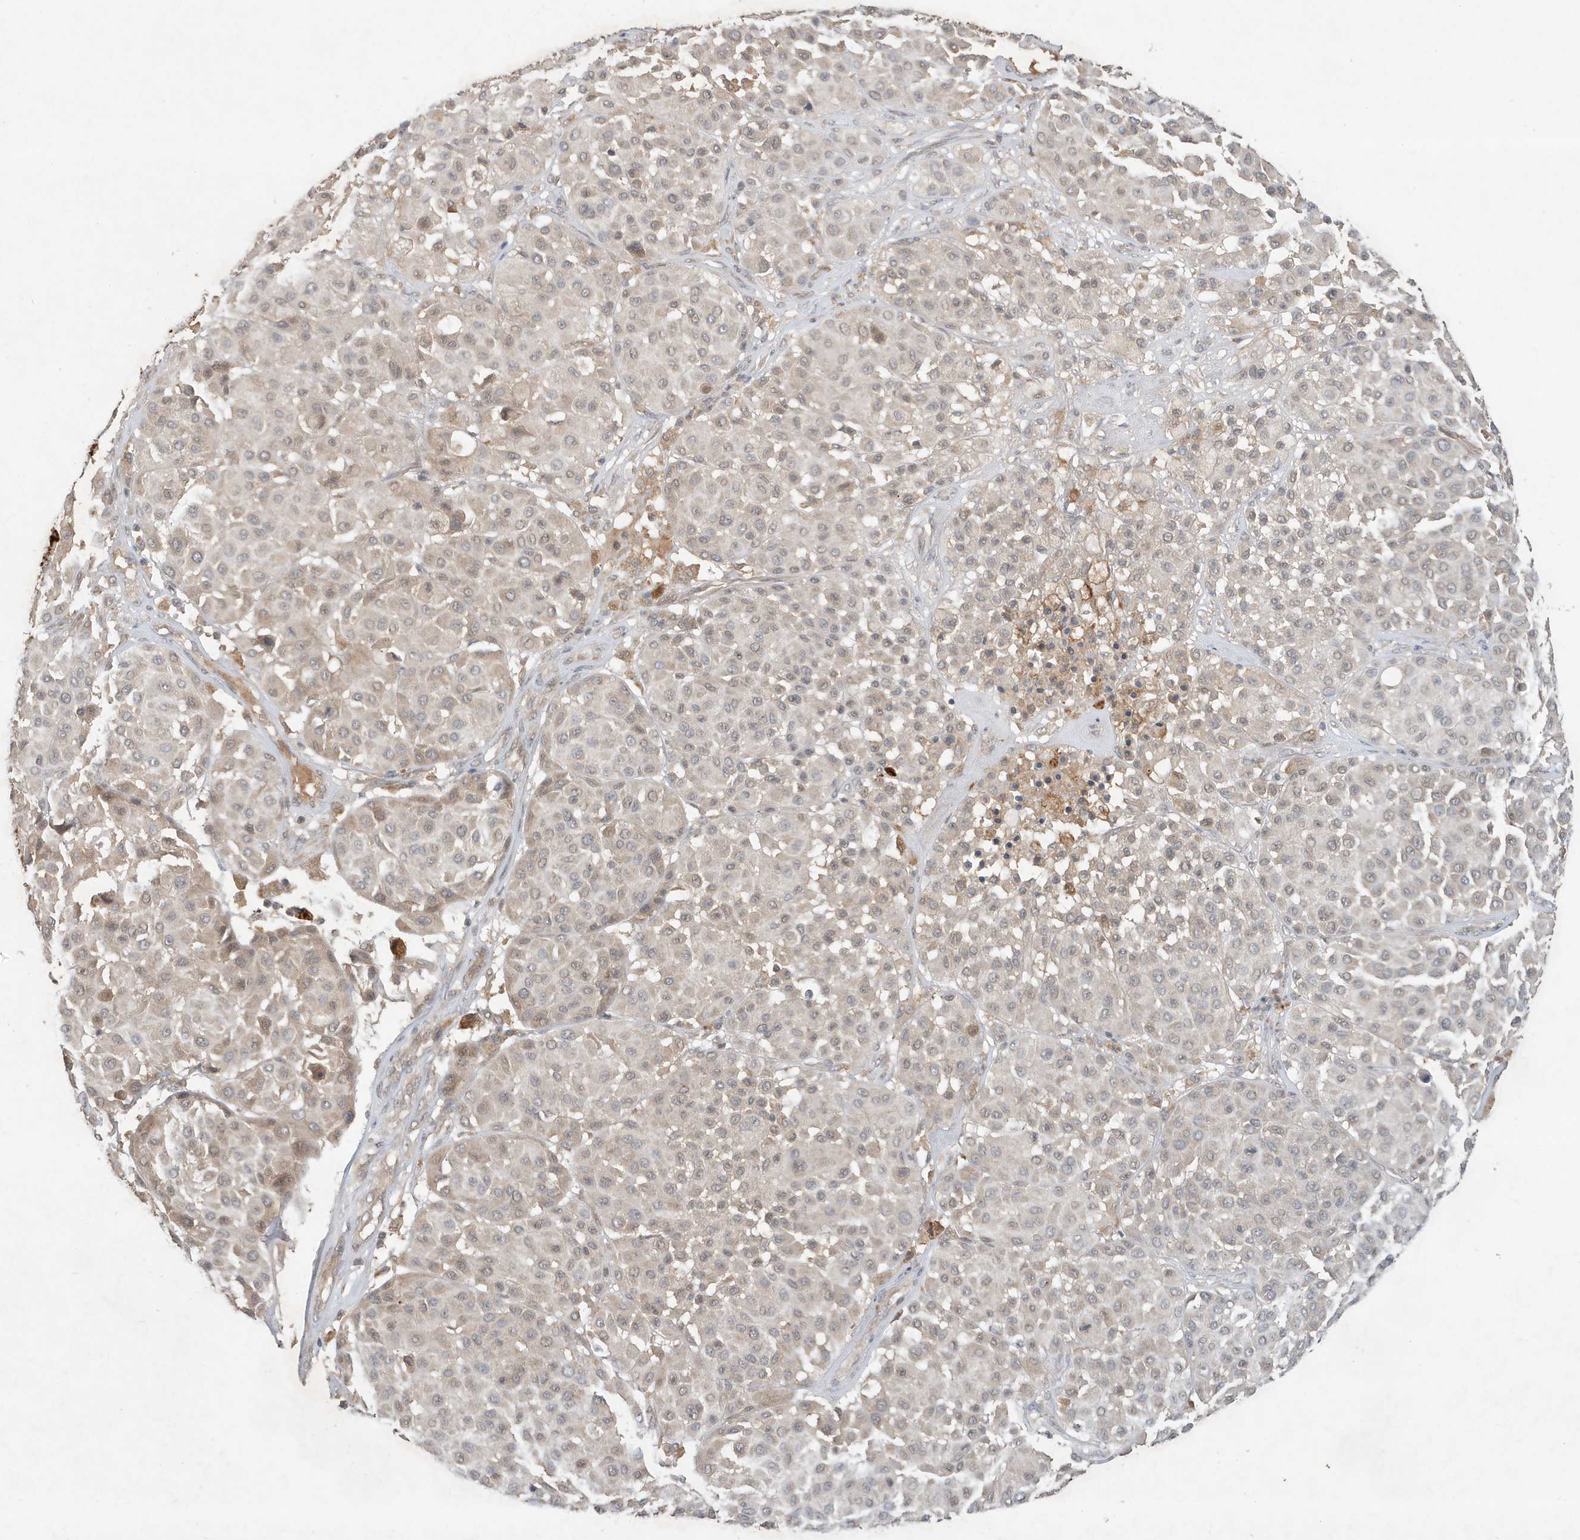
{"staining": {"intensity": "negative", "quantity": "none", "location": "none"}, "tissue": "melanoma", "cell_type": "Tumor cells", "image_type": "cancer", "snomed": [{"axis": "morphology", "description": "Malignant melanoma, Metastatic site"}, {"axis": "topography", "description": "Soft tissue"}], "caption": "Tumor cells are negative for protein expression in human melanoma.", "gene": "ABCB9", "patient": {"sex": "male", "age": 41}}